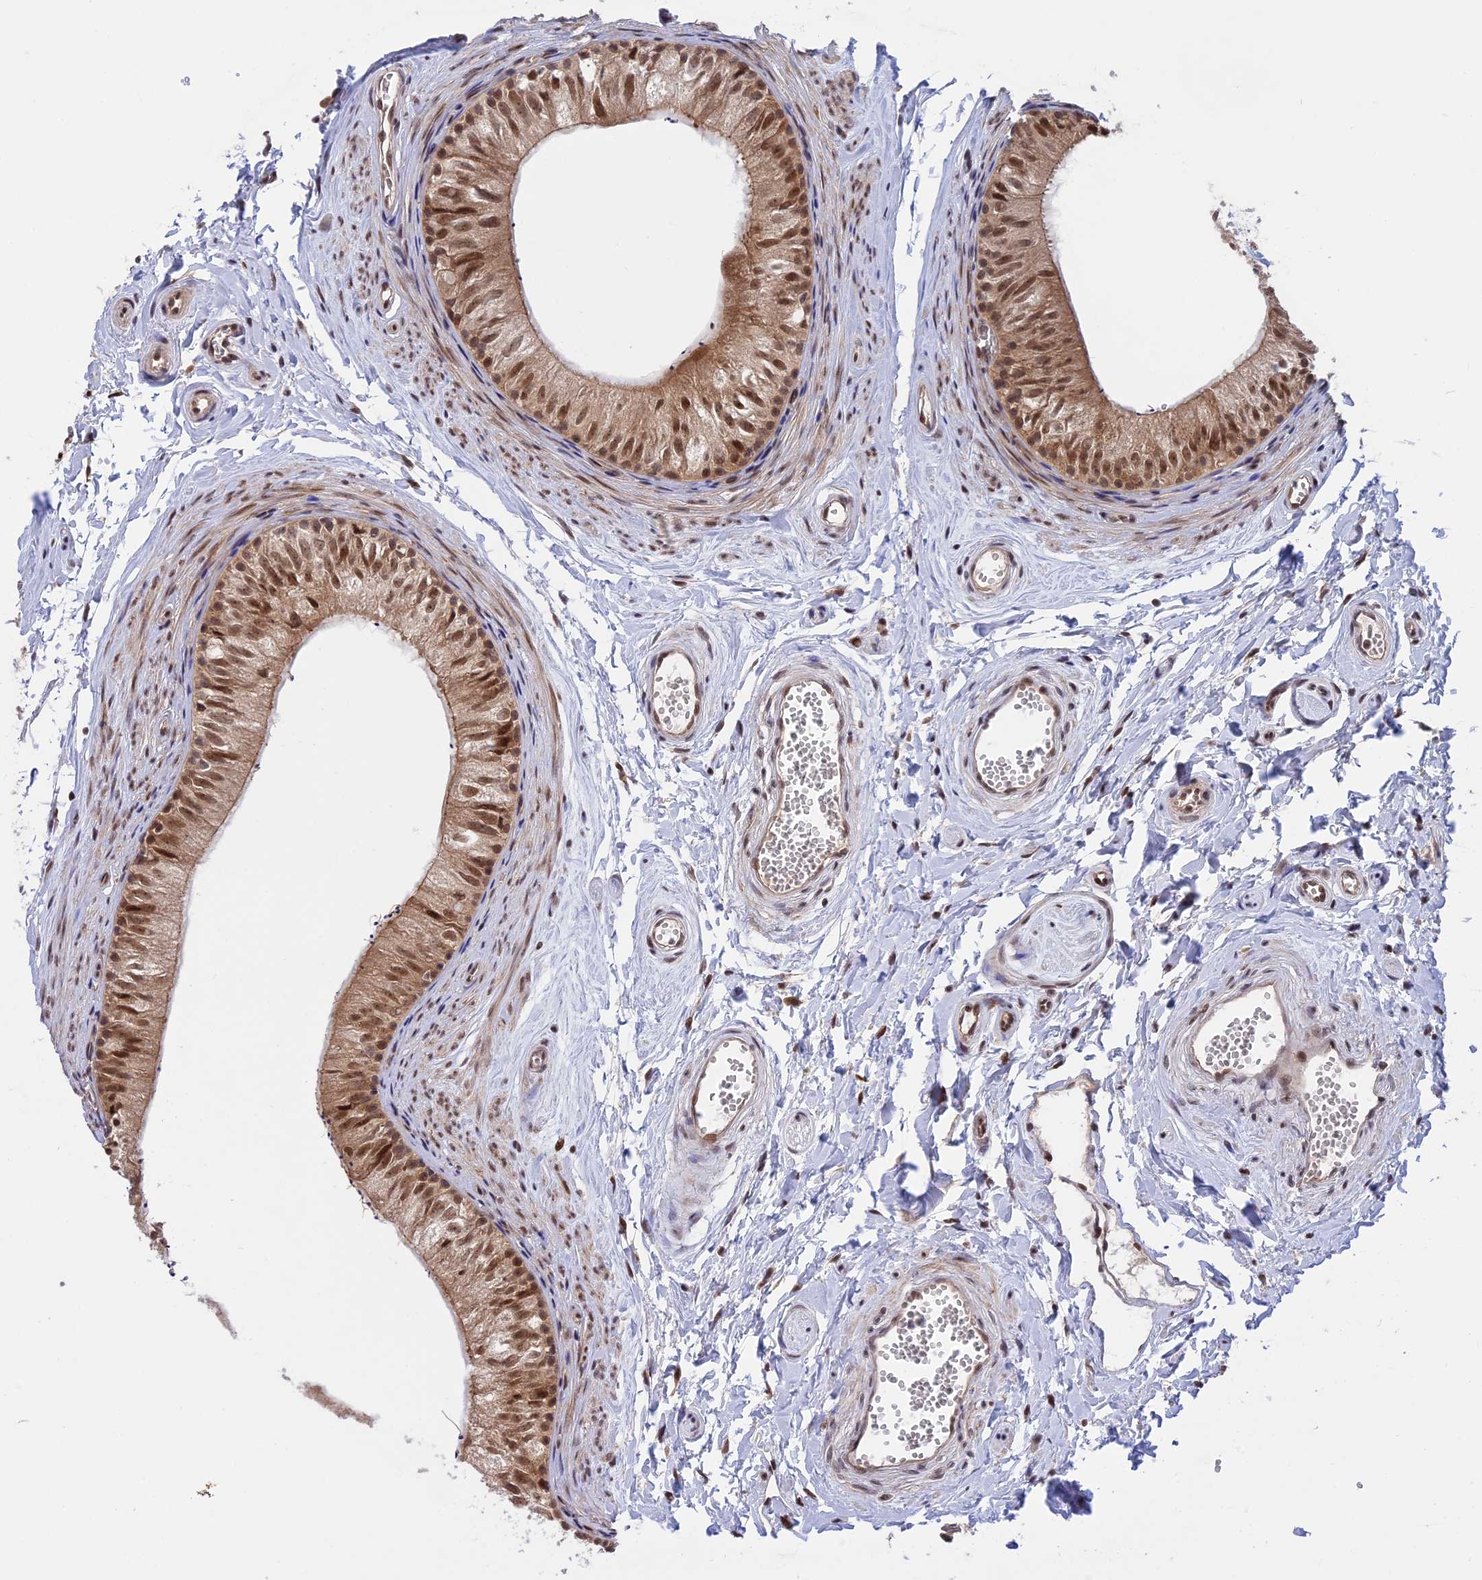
{"staining": {"intensity": "moderate", "quantity": ">75%", "location": "nuclear"}, "tissue": "epididymis", "cell_type": "Glandular cells", "image_type": "normal", "snomed": [{"axis": "morphology", "description": "Normal tissue, NOS"}, {"axis": "topography", "description": "Epididymis"}], "caption": "Immunohistochemical staining of unremarkable human epididymis exhibits medium levels of moderate nuclear staining in about >75% of glandular cells. The staining is performed using DAB (3,3'-diaminobenzidine) brown chromogen to label protein expression. The nuclei are counter-stained blue using hematoxylin.", "gene": "POLR2C", "patient": {"sex": "male", "age": 56}}